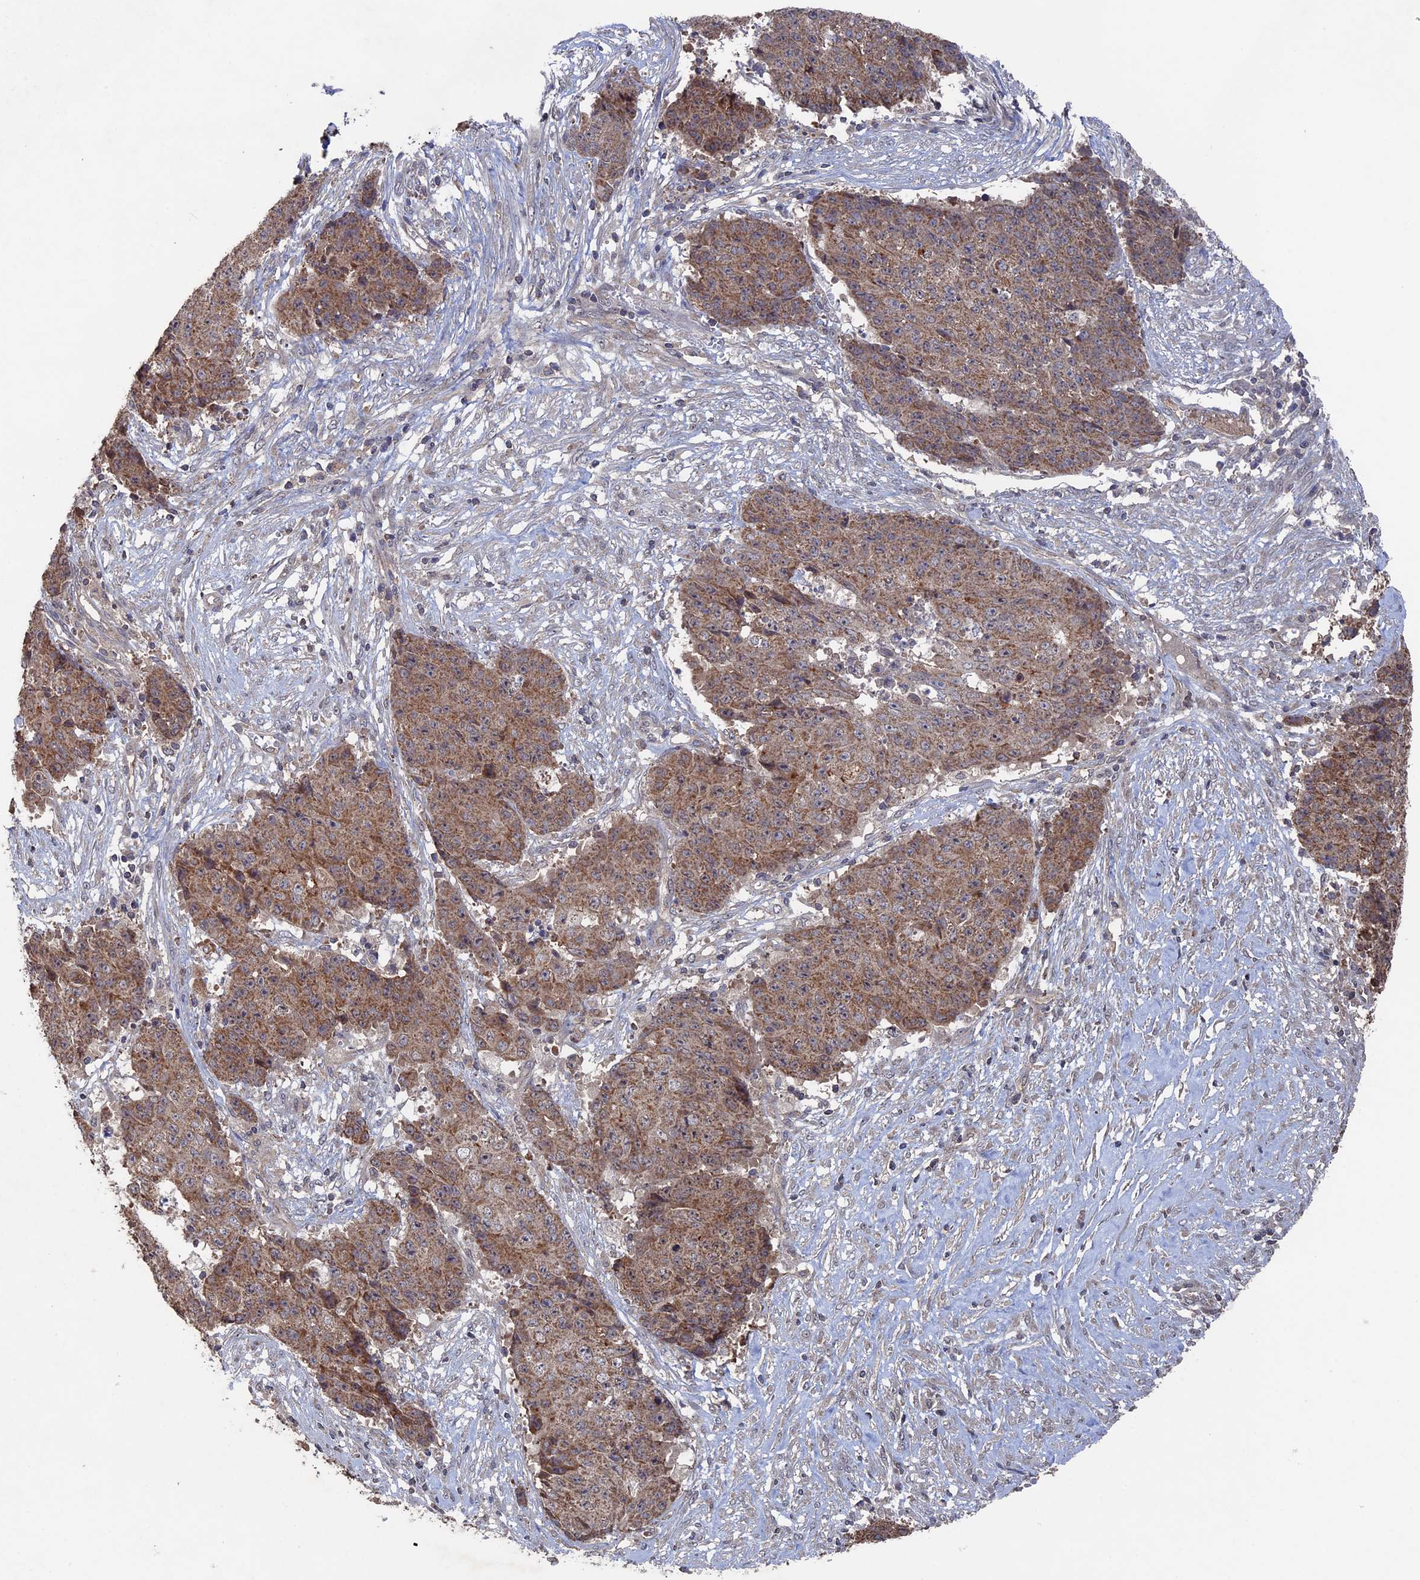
{"staining": {"intensity": "moderate", "quantity": ">75%", "location": "cytoplasmic/membranous"}, "tissue": "ovarian cancer", "cell_type": "Tumor cells", "image_type": "cancer", "snomed": [{"axis": "morphology", "description": "Carcinoma, endometroid"}, {"axis": "topography", "description": "Ovary"}], "caption": "Human ovarian endometroid carcinoma stained with a protein marker demonstrates moderate staining in tumor cells.", "gene": "RAB15", "patient": {"sex": "female", "age": 42}}